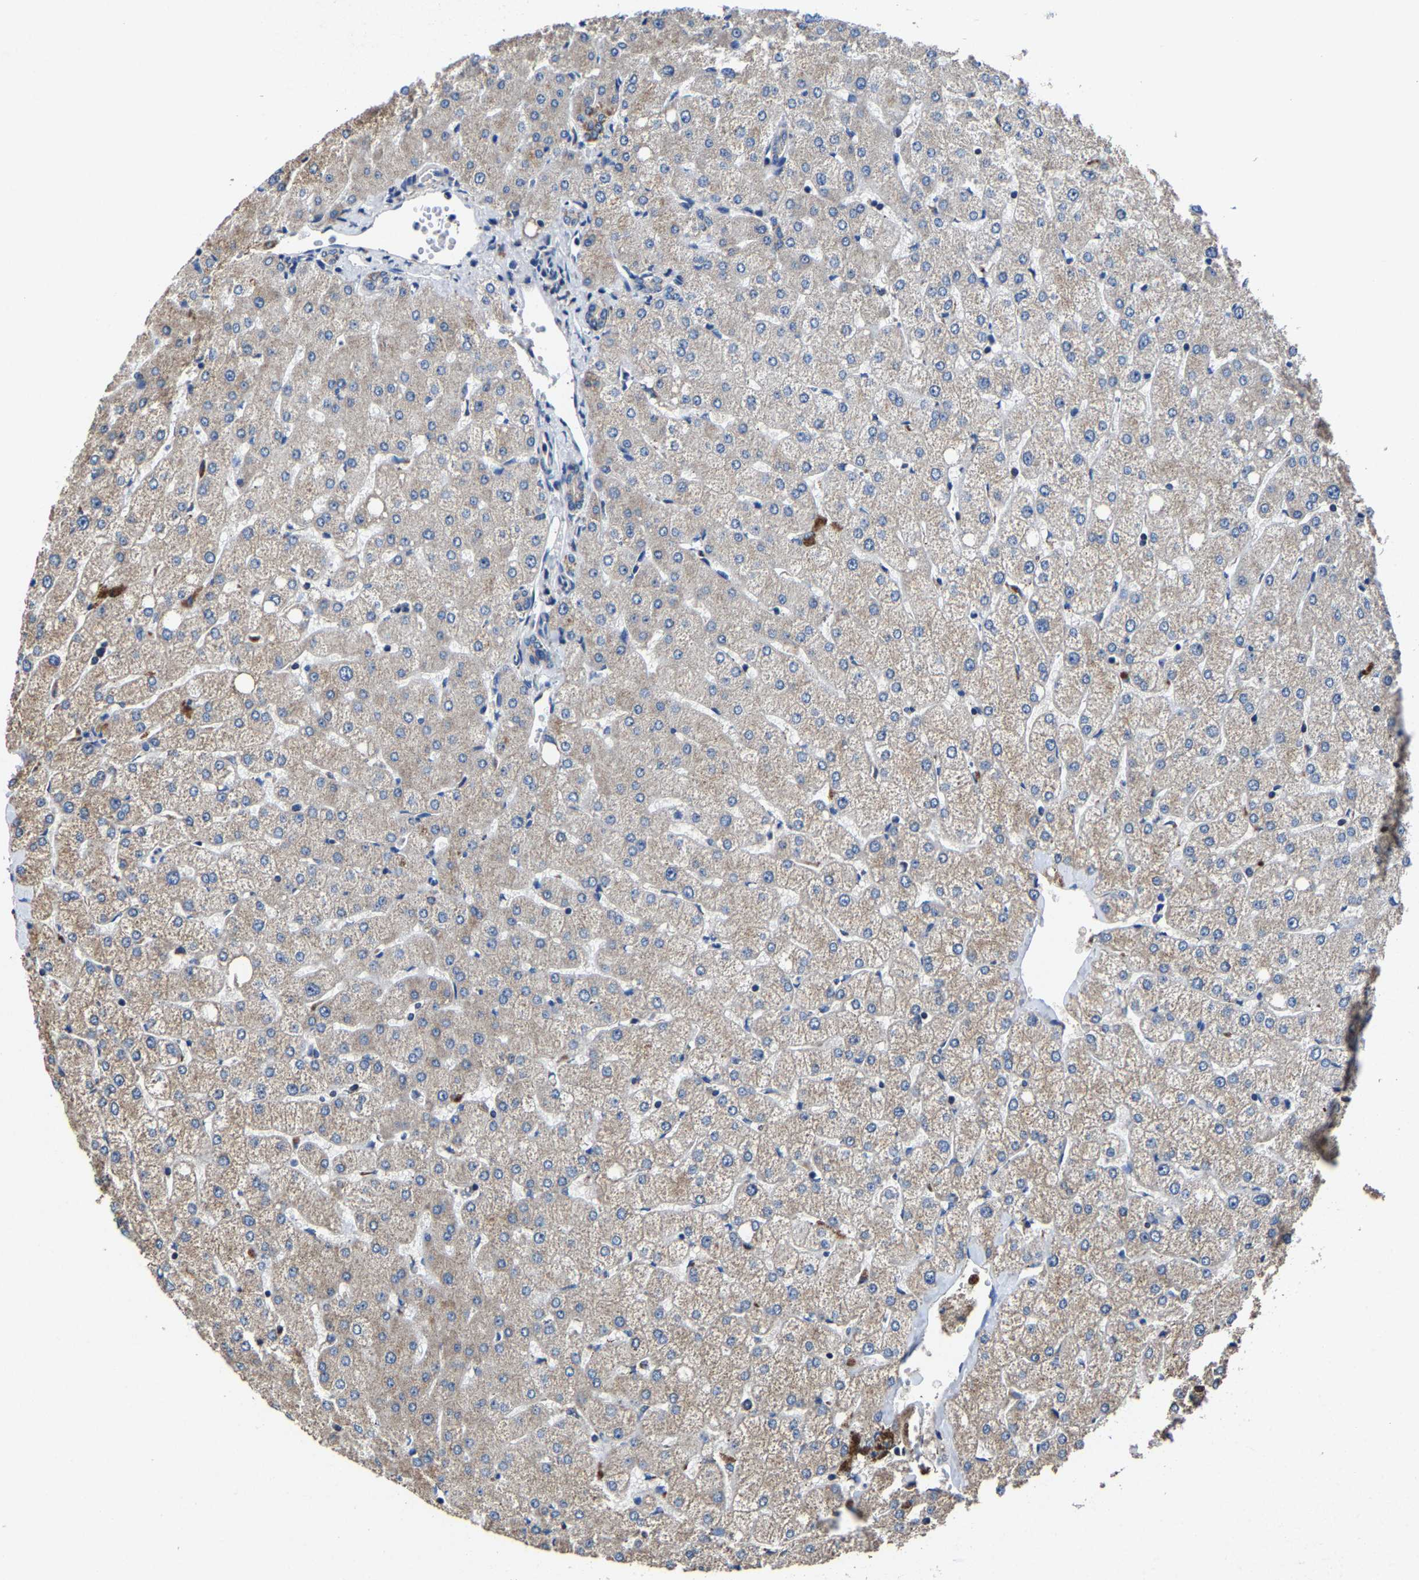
{"staining": {"intensity": "weak", "quantity": "25%-75%", "location": "cytoplasmic/membranous"}, "tissue": "liver", "cell_type": "Cholangiocytes", "image_type": "normal", "snomed": [{"axis": "morphology", "description": "Normal tissue, NOS"}, {"axis": "topography", "description": "Liver"}], "caption": "An immunohistochemistry (IHC) micrograph of normal tissue is shown. Protein staining in brown highlights weak cytoplasmic/membranous positivity in liver within cholangiocytes.", "gene": "ZCCHC7", "patient": {"sex": "female", "age": 54}}